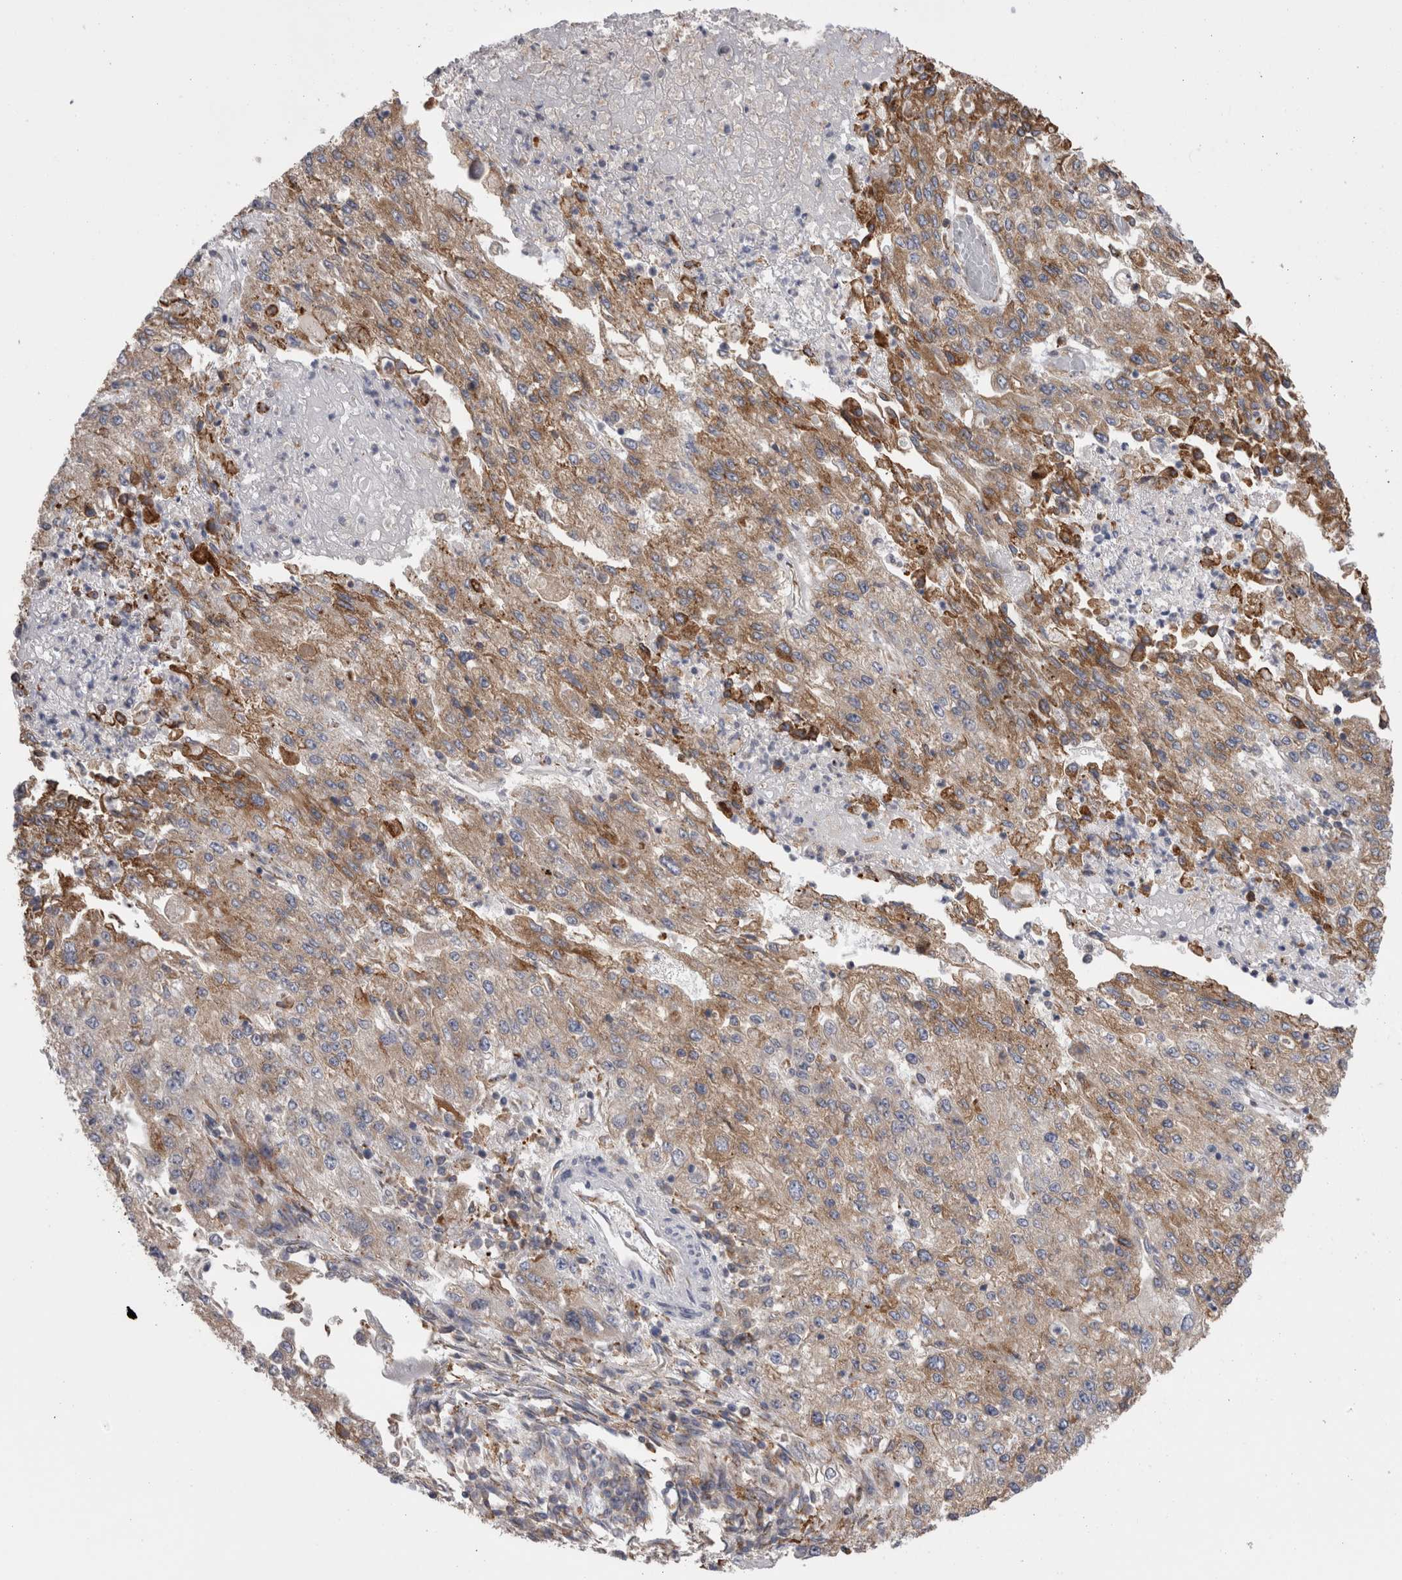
{"staining": {"intensity": "weak", "quantity": "25%-75%", "location": "cytoplasmic/membranous"}, "tissue": "endometrial cancer", "cell_type": "Tumor cells", "image_type": "cancer", "snomed": [{"axis": "morphology", "description": "Adenocarcinoma, NOS"}, {"axis": "topography", "description": "Endometrium"}], "caption": "Immunohistochemical staining of human endometrial cancer displays low levels of weak cytoplasmic/membranous expression in about 25%-75% of tumor cells.", "gene": "ZNF341", "patient": {"sex": "female", "age": 49}}